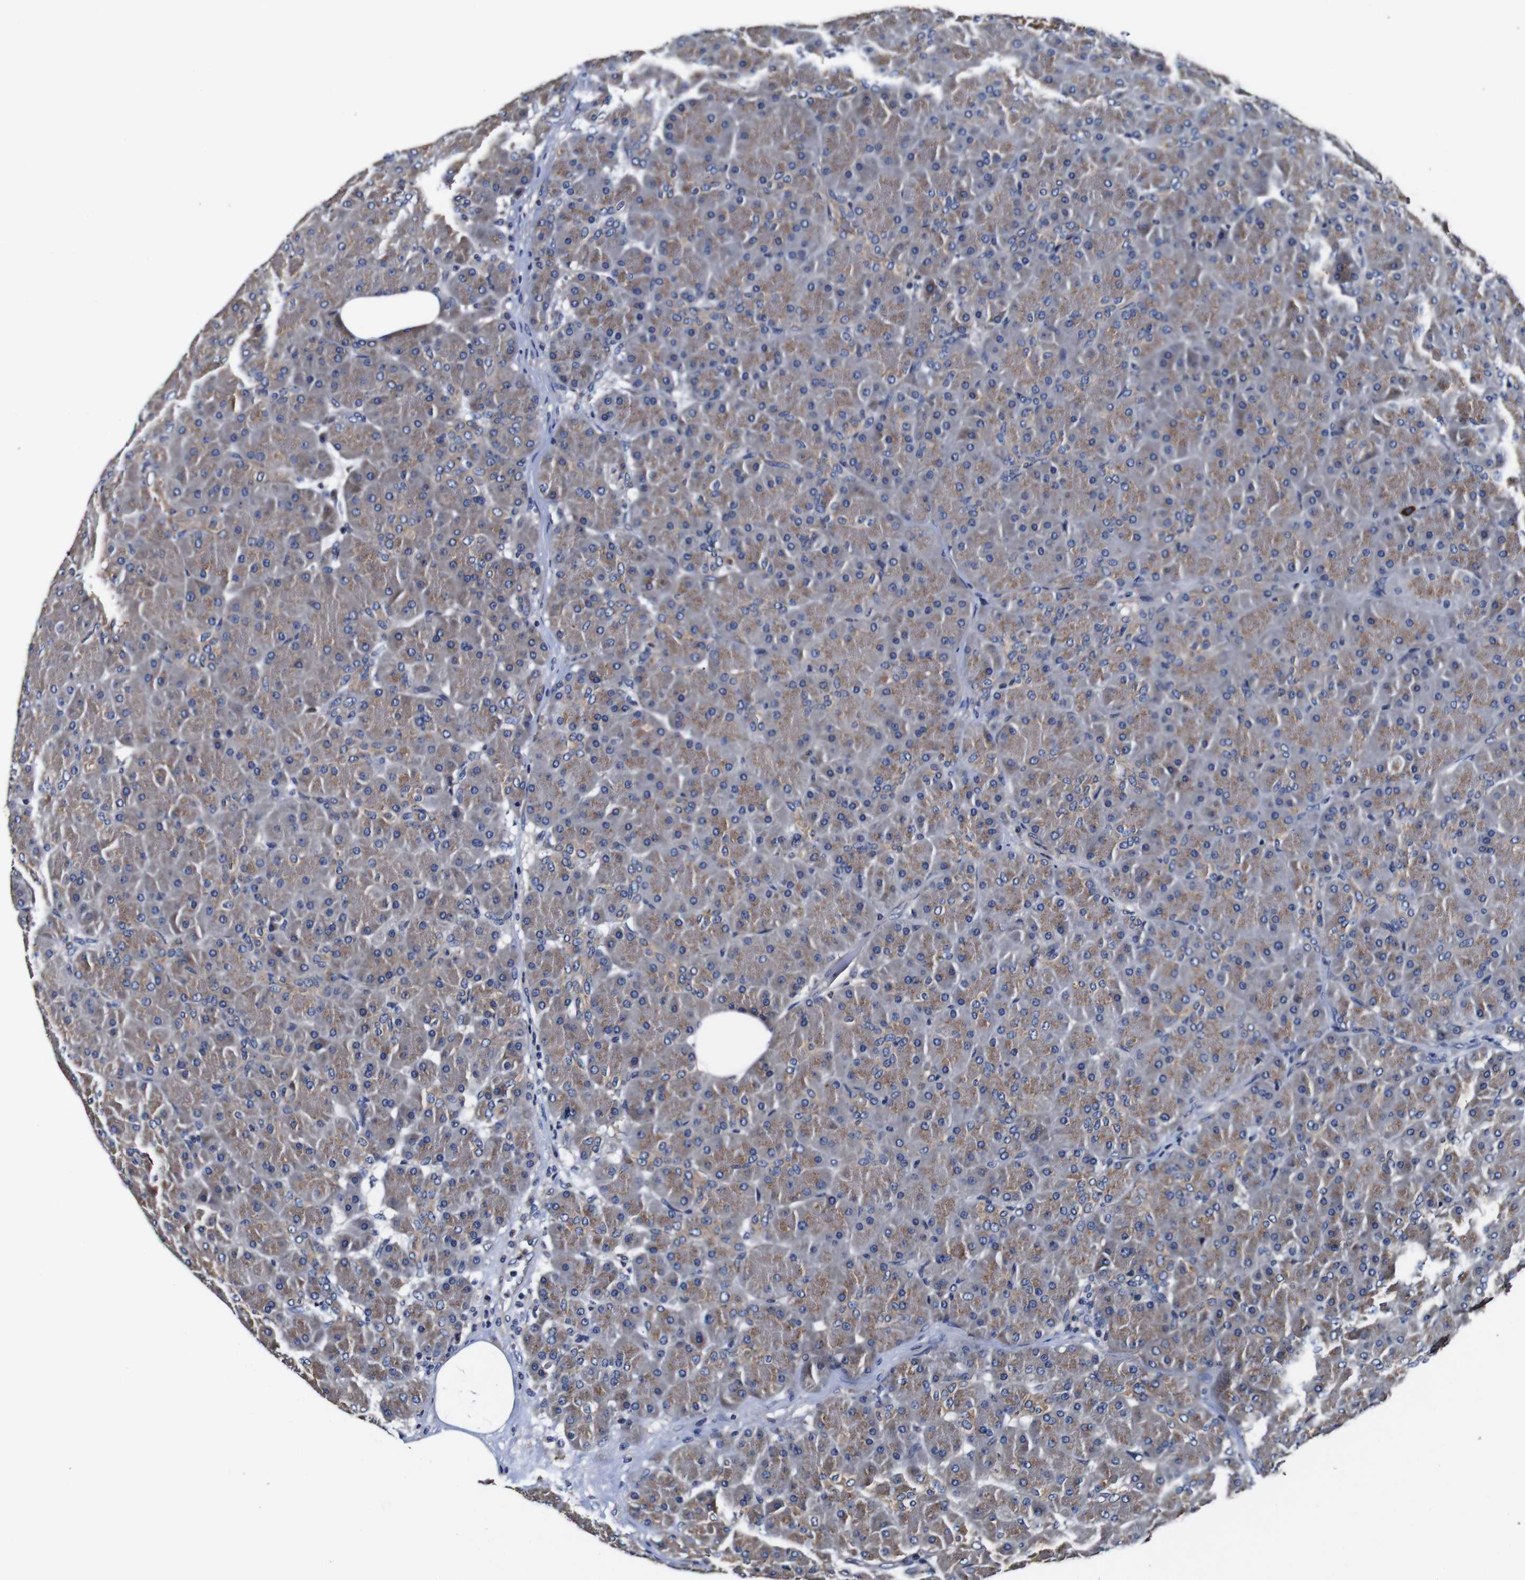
{"staining": {"intensity": "weak", "quantity": ">75%", "location": "cytoplasmic/membranous"}, "tissue": "pancreas", "cell_type": "Exocrine glandular cells", "image_type": "normal", "snomed": [{"axis": "morphology", "description": "Normal tissue, NOS"}, {"axis": "topography", "description": "Pancreas"}], "caption": "Unremarkable pancreas exhibits weak cytoplasmic/membranous positivity in approximately >75% of exocrine glandular cells.", "gene": "PDCD6IP", "patient": {"sex": "male", "age": 66}}